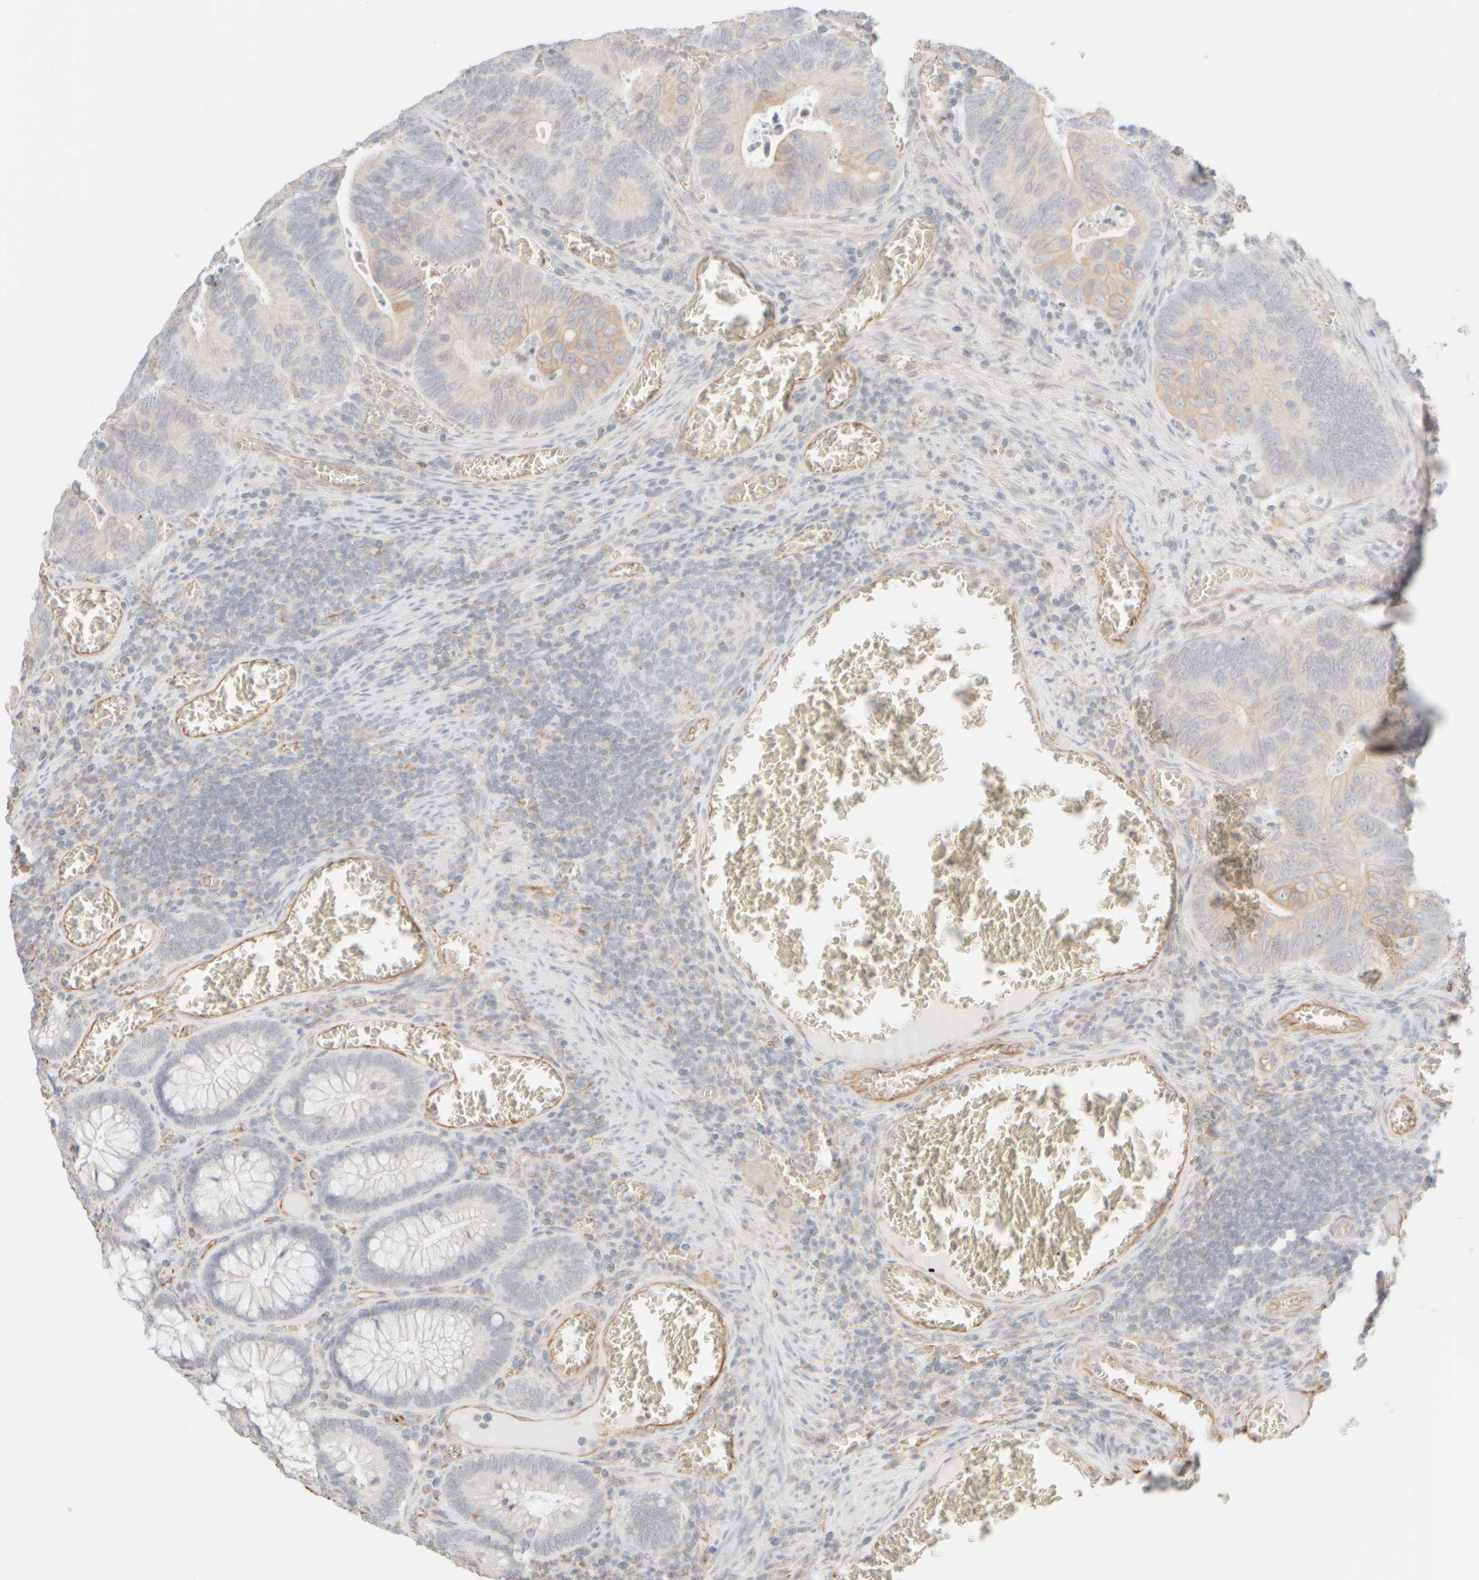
{"staining": {"intensity": "moderate", "quantity": ">75%", "location": "cytoplasmic/membranous"}, "tissue": "colorectal cancer", "cell_type": "Tumor cells", "image_type": "cancer", "snomed": [{"axis": "morphology", "description": "Inflammation, NOS"}, {"axis": "morphology", "description": "Adenocarcinoma, NOS"}, {"axis": "topography", "description": "Colon"}], "caption": "Protein analysis of colorectal adenocarcinoma tissue reveals moderate cytoplasmic/membranous staining in about >75% of tumor cells. The protein of interest is shown in brown color, while the nuclei are stained blue.", "gene": "KRT15", "patient": {"sex": "male", "age": 72}}